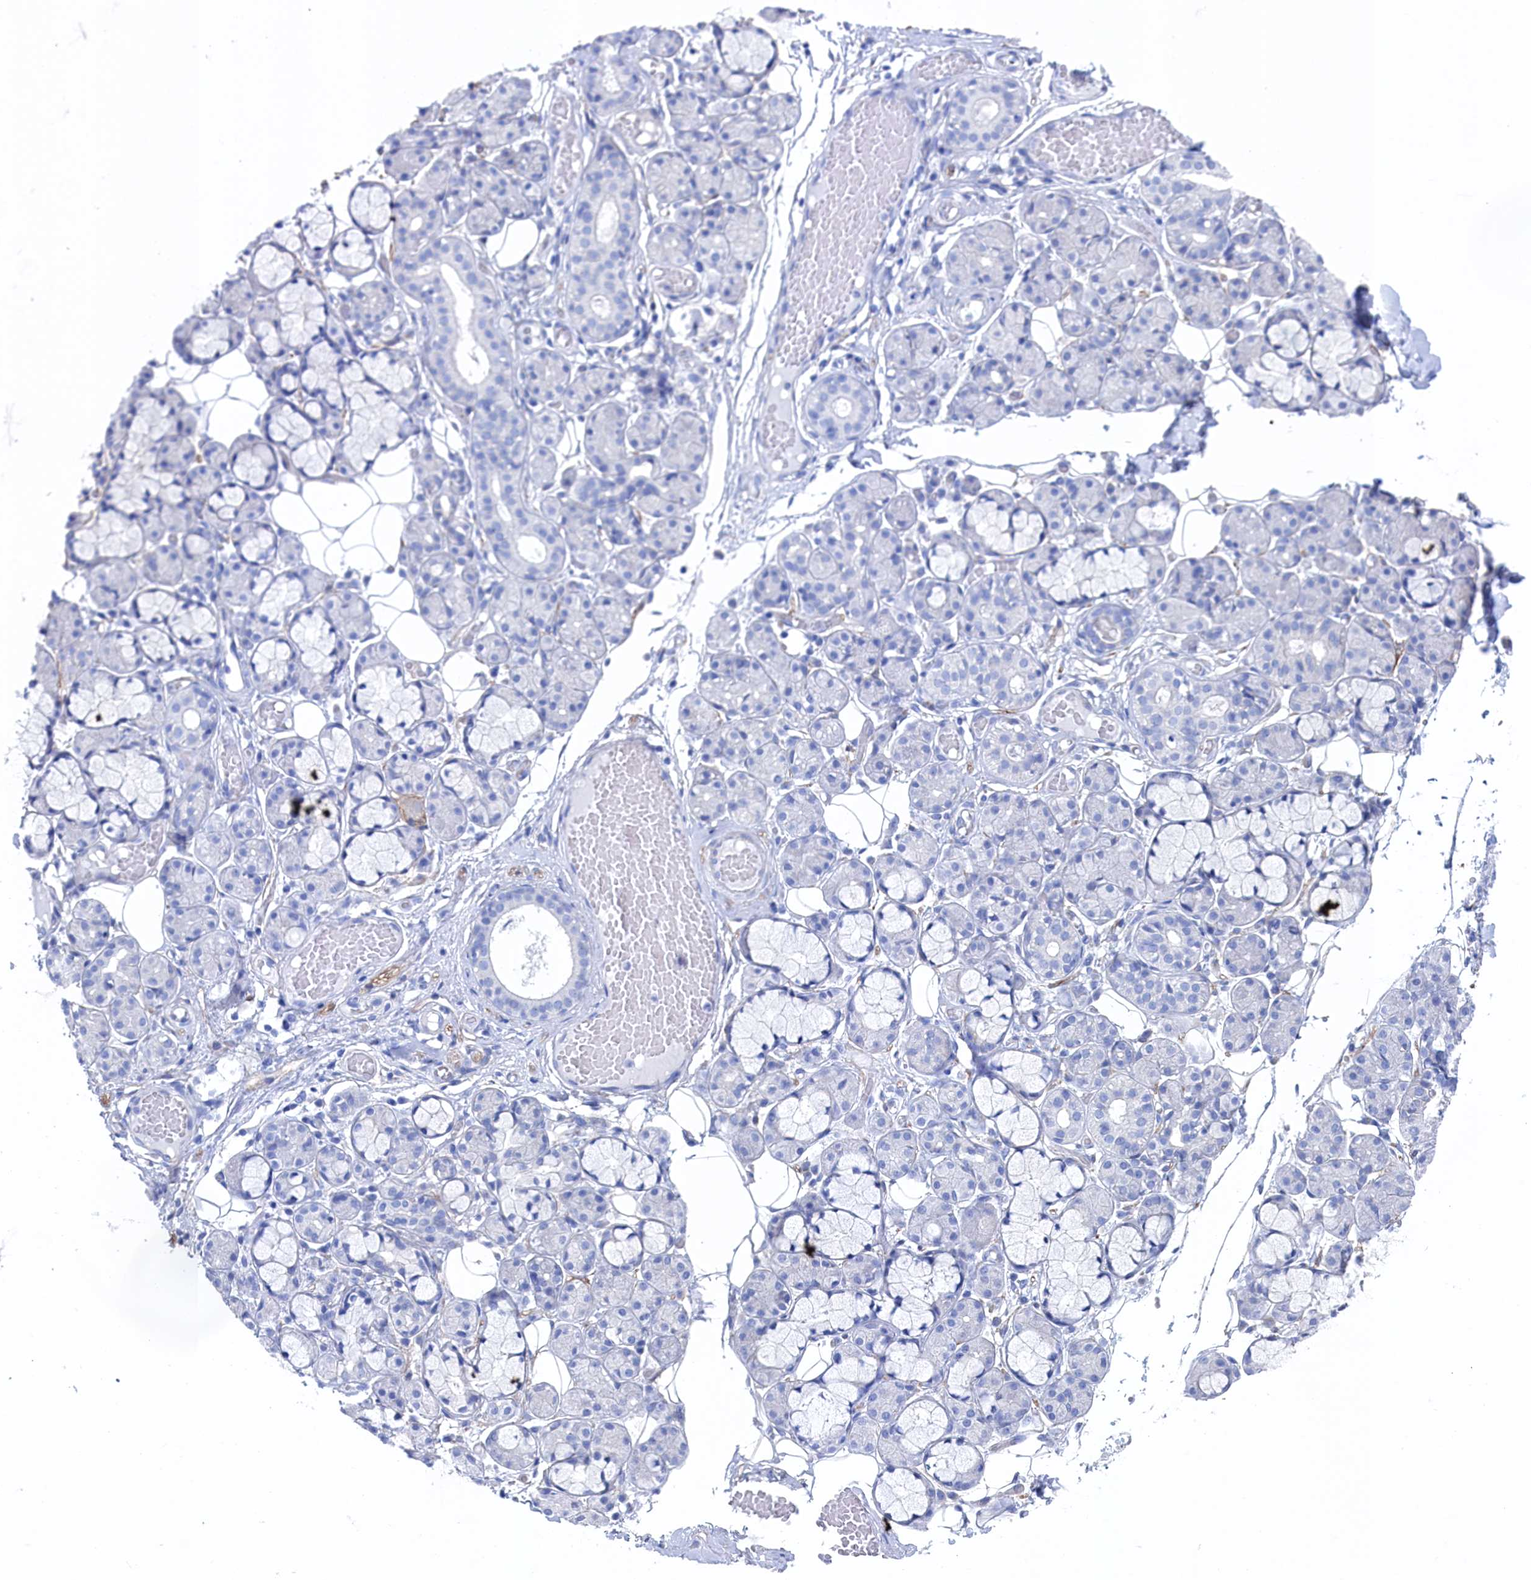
{"staining": {"intensity": "negative", "quantity": "none", "location": "none"}, "tissue": "salivary gland", "cell_type": "Glandular cells", "image_type": "normal", "snomed": [{"axis": "morphology", "description": "Normal tissue, NOS"}, {"axis": "topography", "description": "Salivary gland"}], "caption": "High power microscopy photomicrograph of an immunohistochemistry (IHC) photomicrograph of normal salivary gland, revealing no significant positivity in glandular cells.", "gene": "TMOD2", "patient": {"sex": "male", "age": 63}}